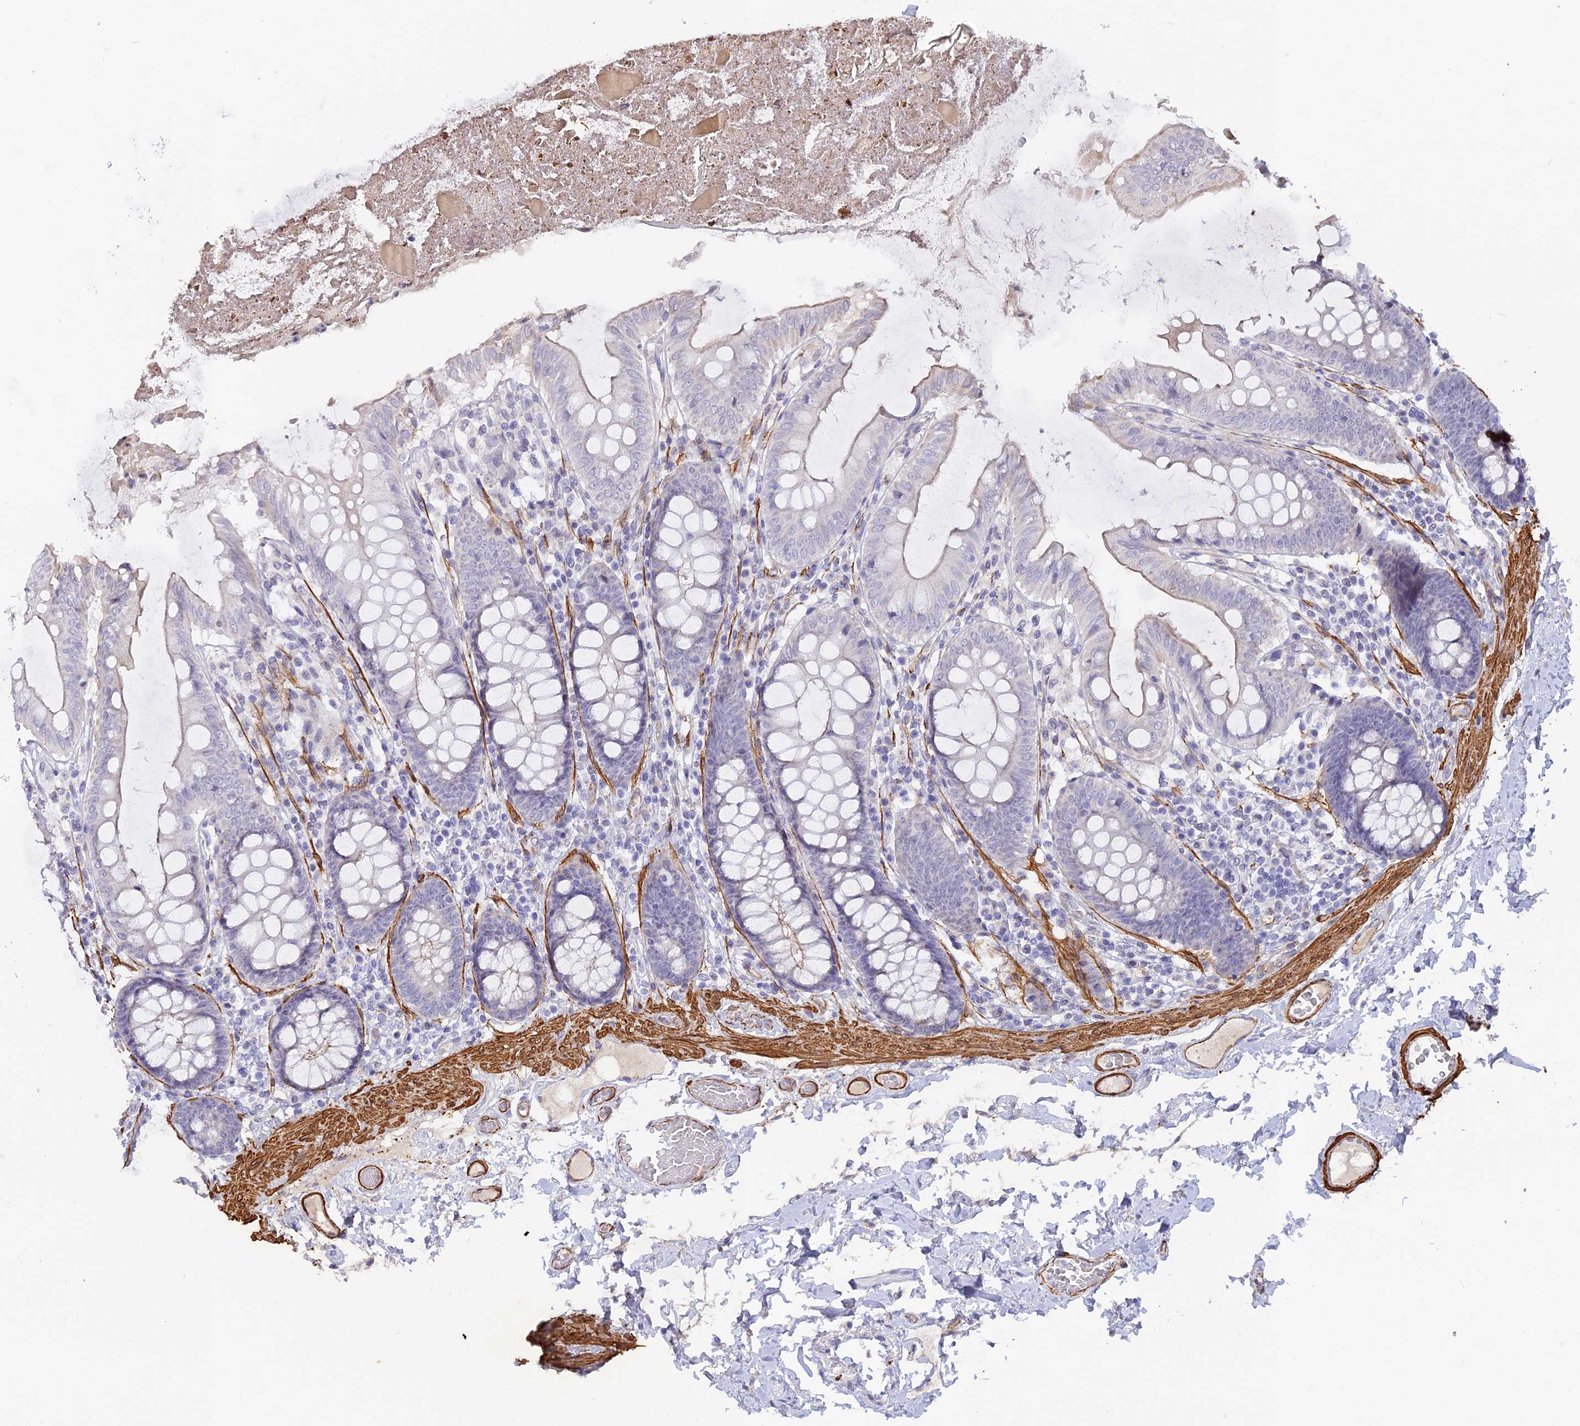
{"staining": {"intensity": "weak", "quantity": "25%-75%", "location": "cytoplasmic/membranous"}, "tissue": "colon", "cell_type": "Endothelial cells", "image_type": "normal", "snomed": [{"axis": "morphology", "description": "Normal tissue, NOS"}, {"axis": "topography", "description": "Colon"}], "caption": "Endothelial cells show low levels of weak cytoplasmic/membranous staining in approximately 25%-75% of cells in unremarkable human colon. The staining was performed using DAB, with brown indicating positive protein expression. Nuclei are stained blue with hematoxylin.", "gene": "CCDC154", "patient": {"sex": "male", "age": 84}}